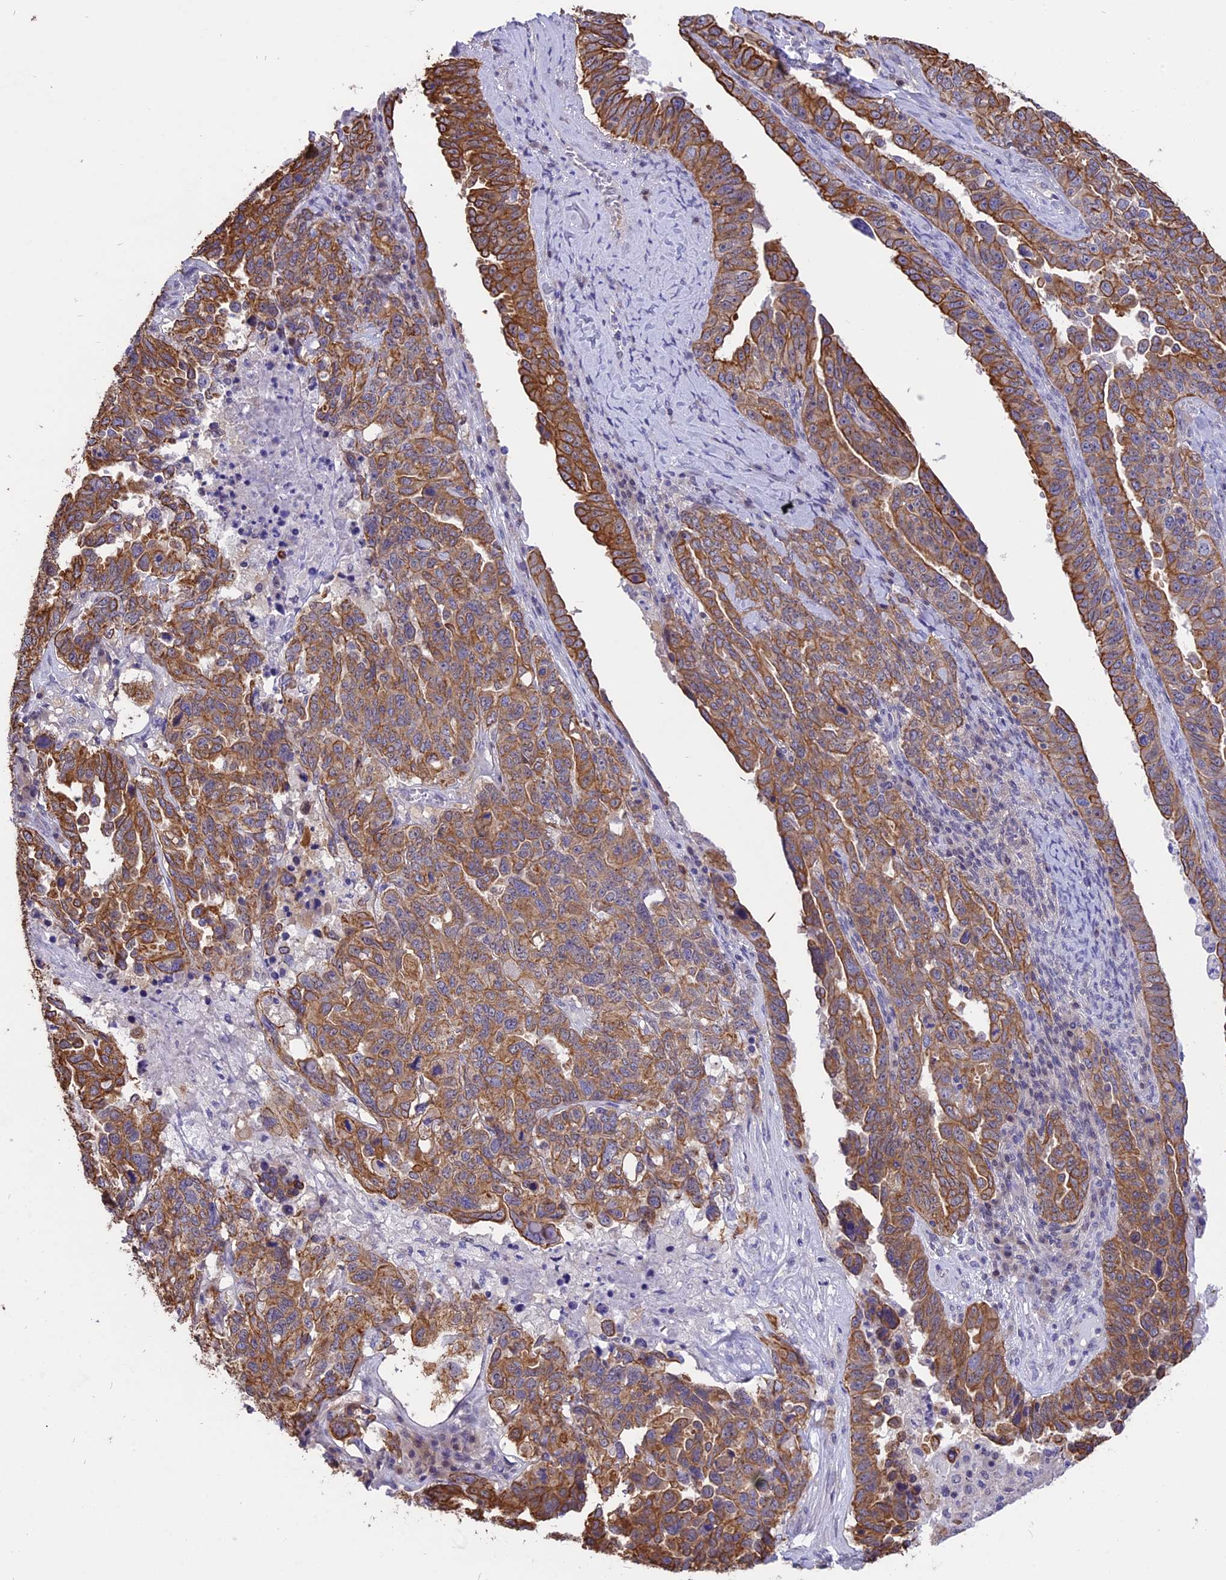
{"staining": {"intensity": "moderate", "quantity": ">75%", "location": "cytoplasmic/membranous"}, "tissue": "ovarian cancer", "cell_type": "Tumor cells", "image_type": "cancer", "snomed": [{"axis": "morphology", "description": "Carcinoma, endometroid"}, {"axis": "topography", "description": "Ovary"}], "caption": "Approximately >75% of tumor cells in human ovarian cancer demonstrate moderate cytoplasmic/membranous protein positivity as visualized by brown immunohistochemical staining.", "gene": "STUB1", "patient": {"sex": "female", "age": 62}}